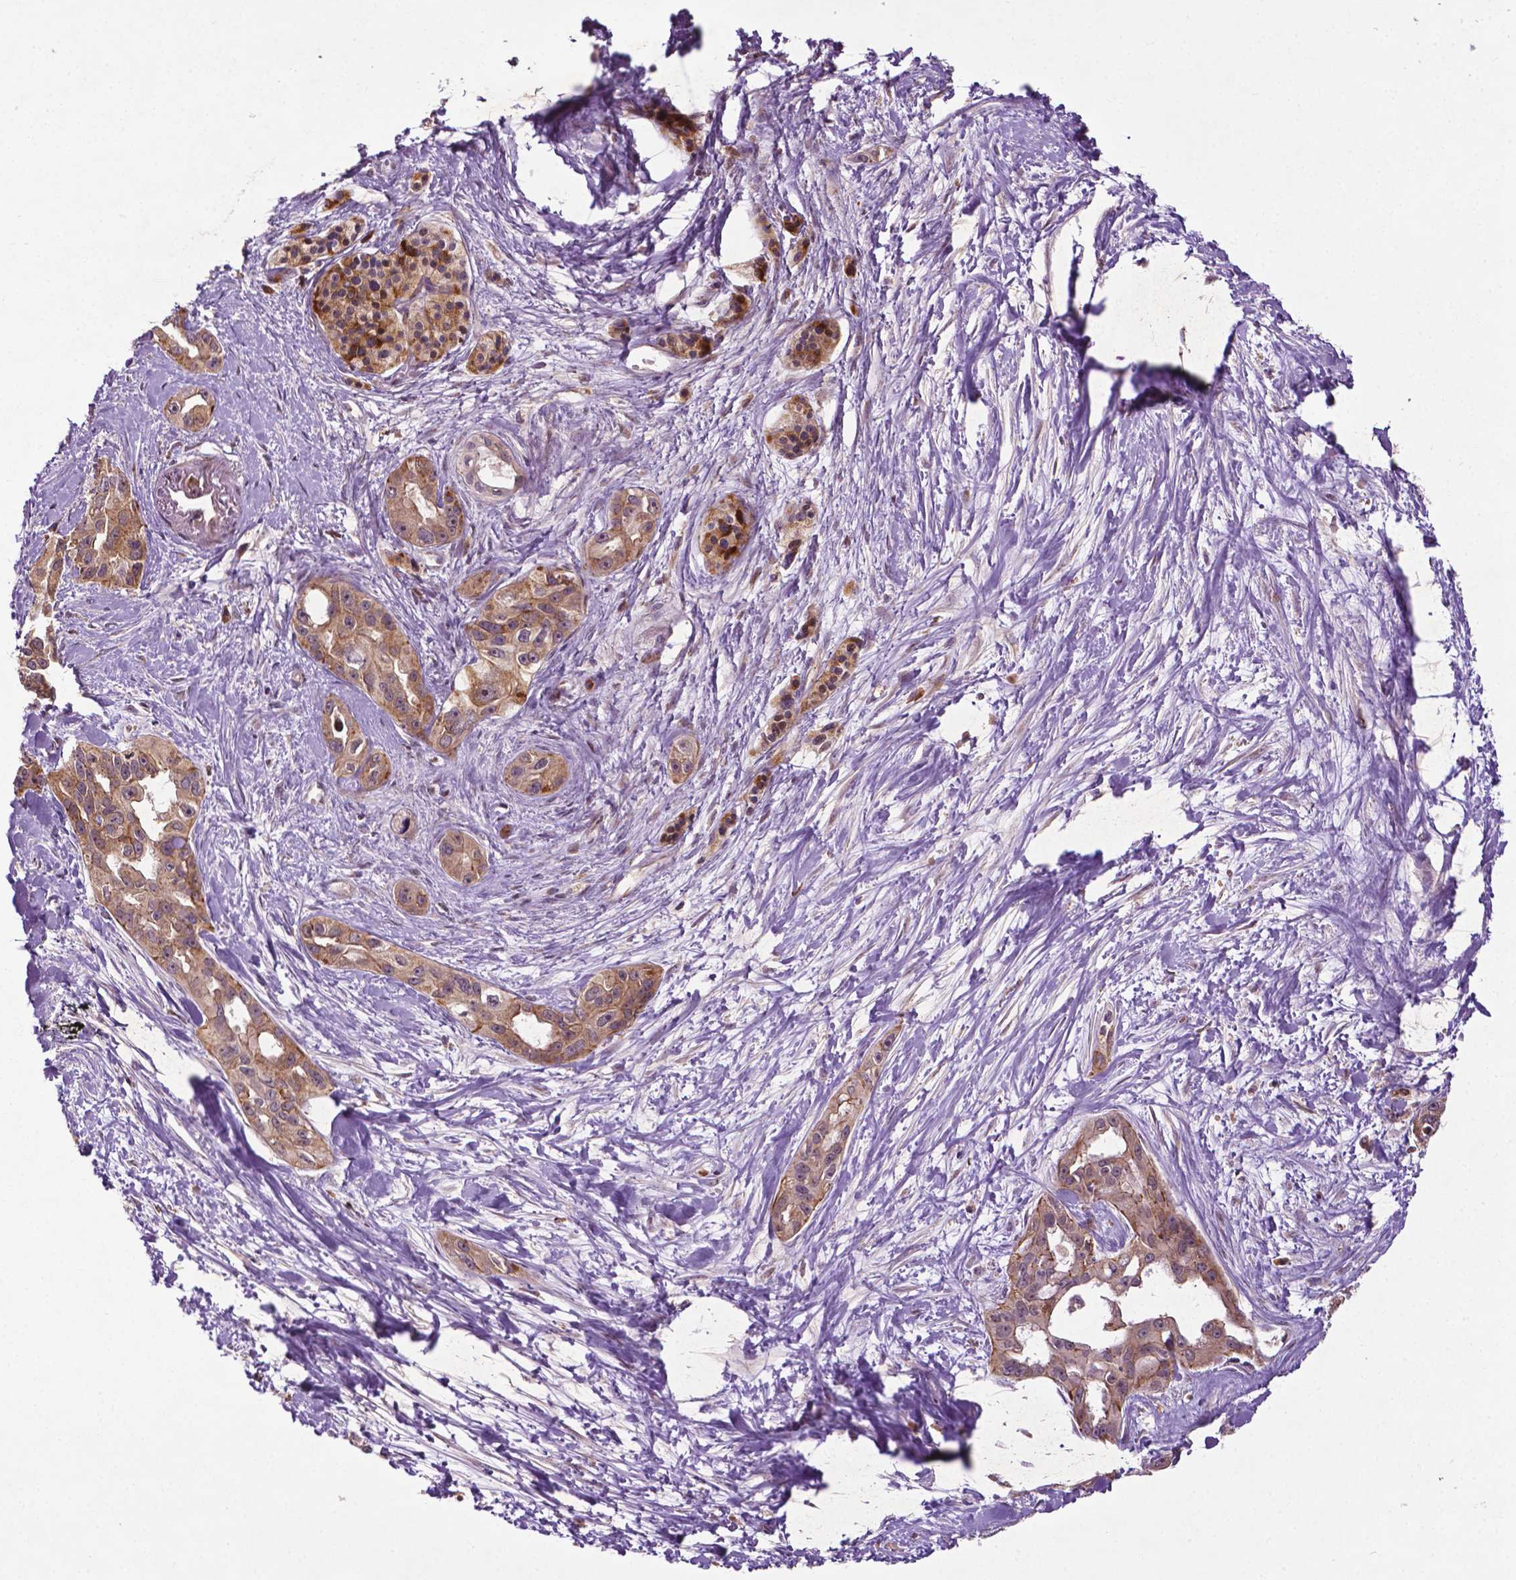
{"staining": {"intensity": "moderate", "quantity": ">75%", "location": "cytoplasmic/membranous"}, "tissue": "pancreatic cancer", "cell_type": "Tumor cells", "image_type": "cancer", "snomed": [{"axis": "morphology", "description": "Adenocarcinoma, NOS"}, {"axis": "topography", "description": "Pancreas"}], "caption": "Pancreatic cancer tissue displays moderate cytoplasmic/membranous expression in approximately >75% of tumor cells, visualized by immunohistochemistry.", "gene": "TMX2", "patient": {"sex": "female", "age": 50}}